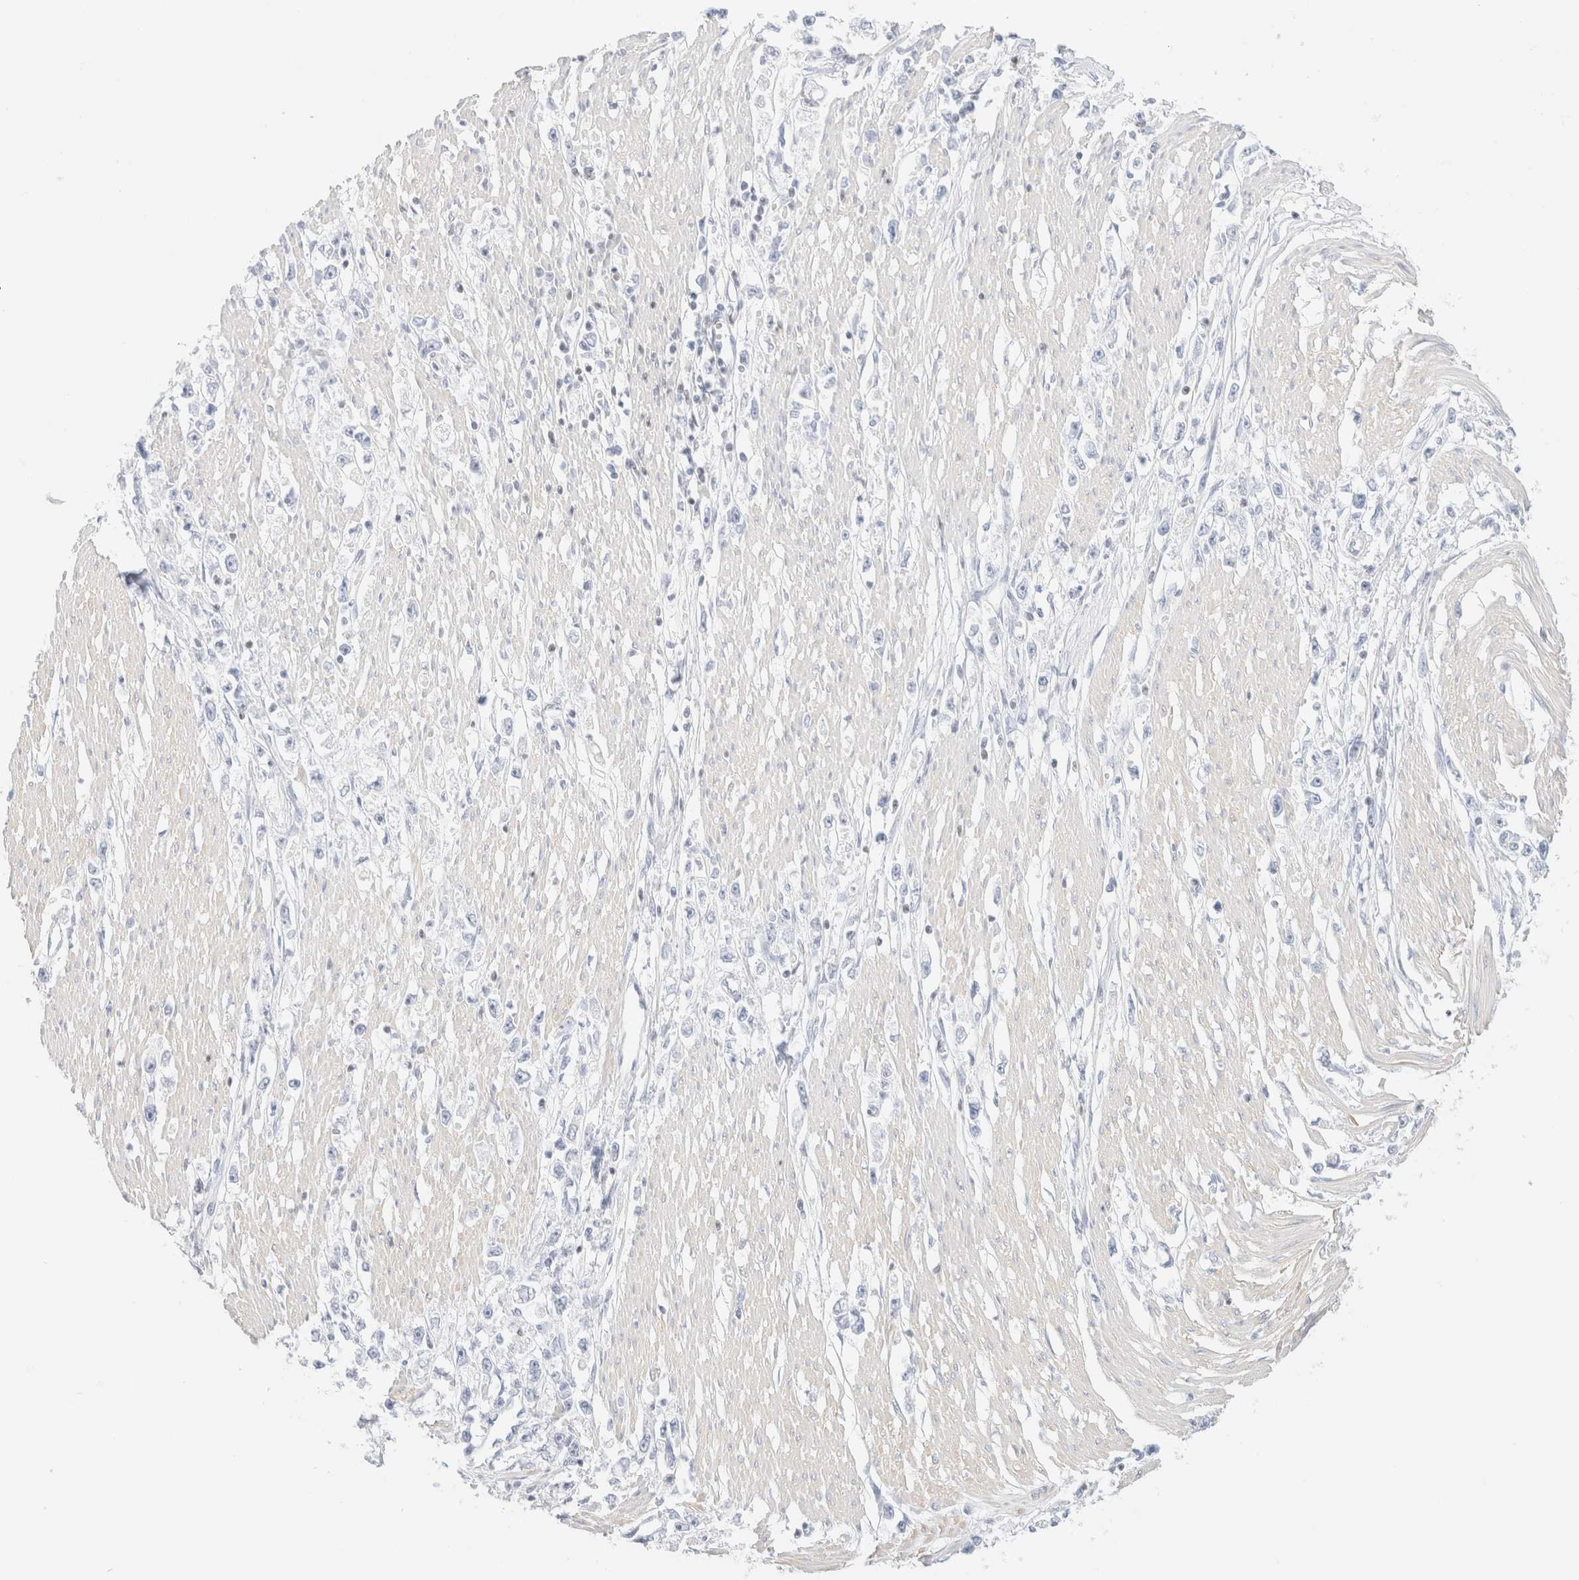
{"staining": {"intensity": "negative", "quantity": "none", "location": "none"}, "tissue": "stomach cancer", "cell_type": "Tumor cells", "image_type": "cancer", "snomed": [{"axis": "morphology", "description": "Adenocarcinoma, NOS"}, {"axis": "topography", "description": "Stomach"}], "caption": "This is an immunohistochemistry micrograph of adenocarcinoma (stomach). There is no expression in tumor cells.", "gene": "IKZF3", "patient": {"sex": "female", "age": 59}}